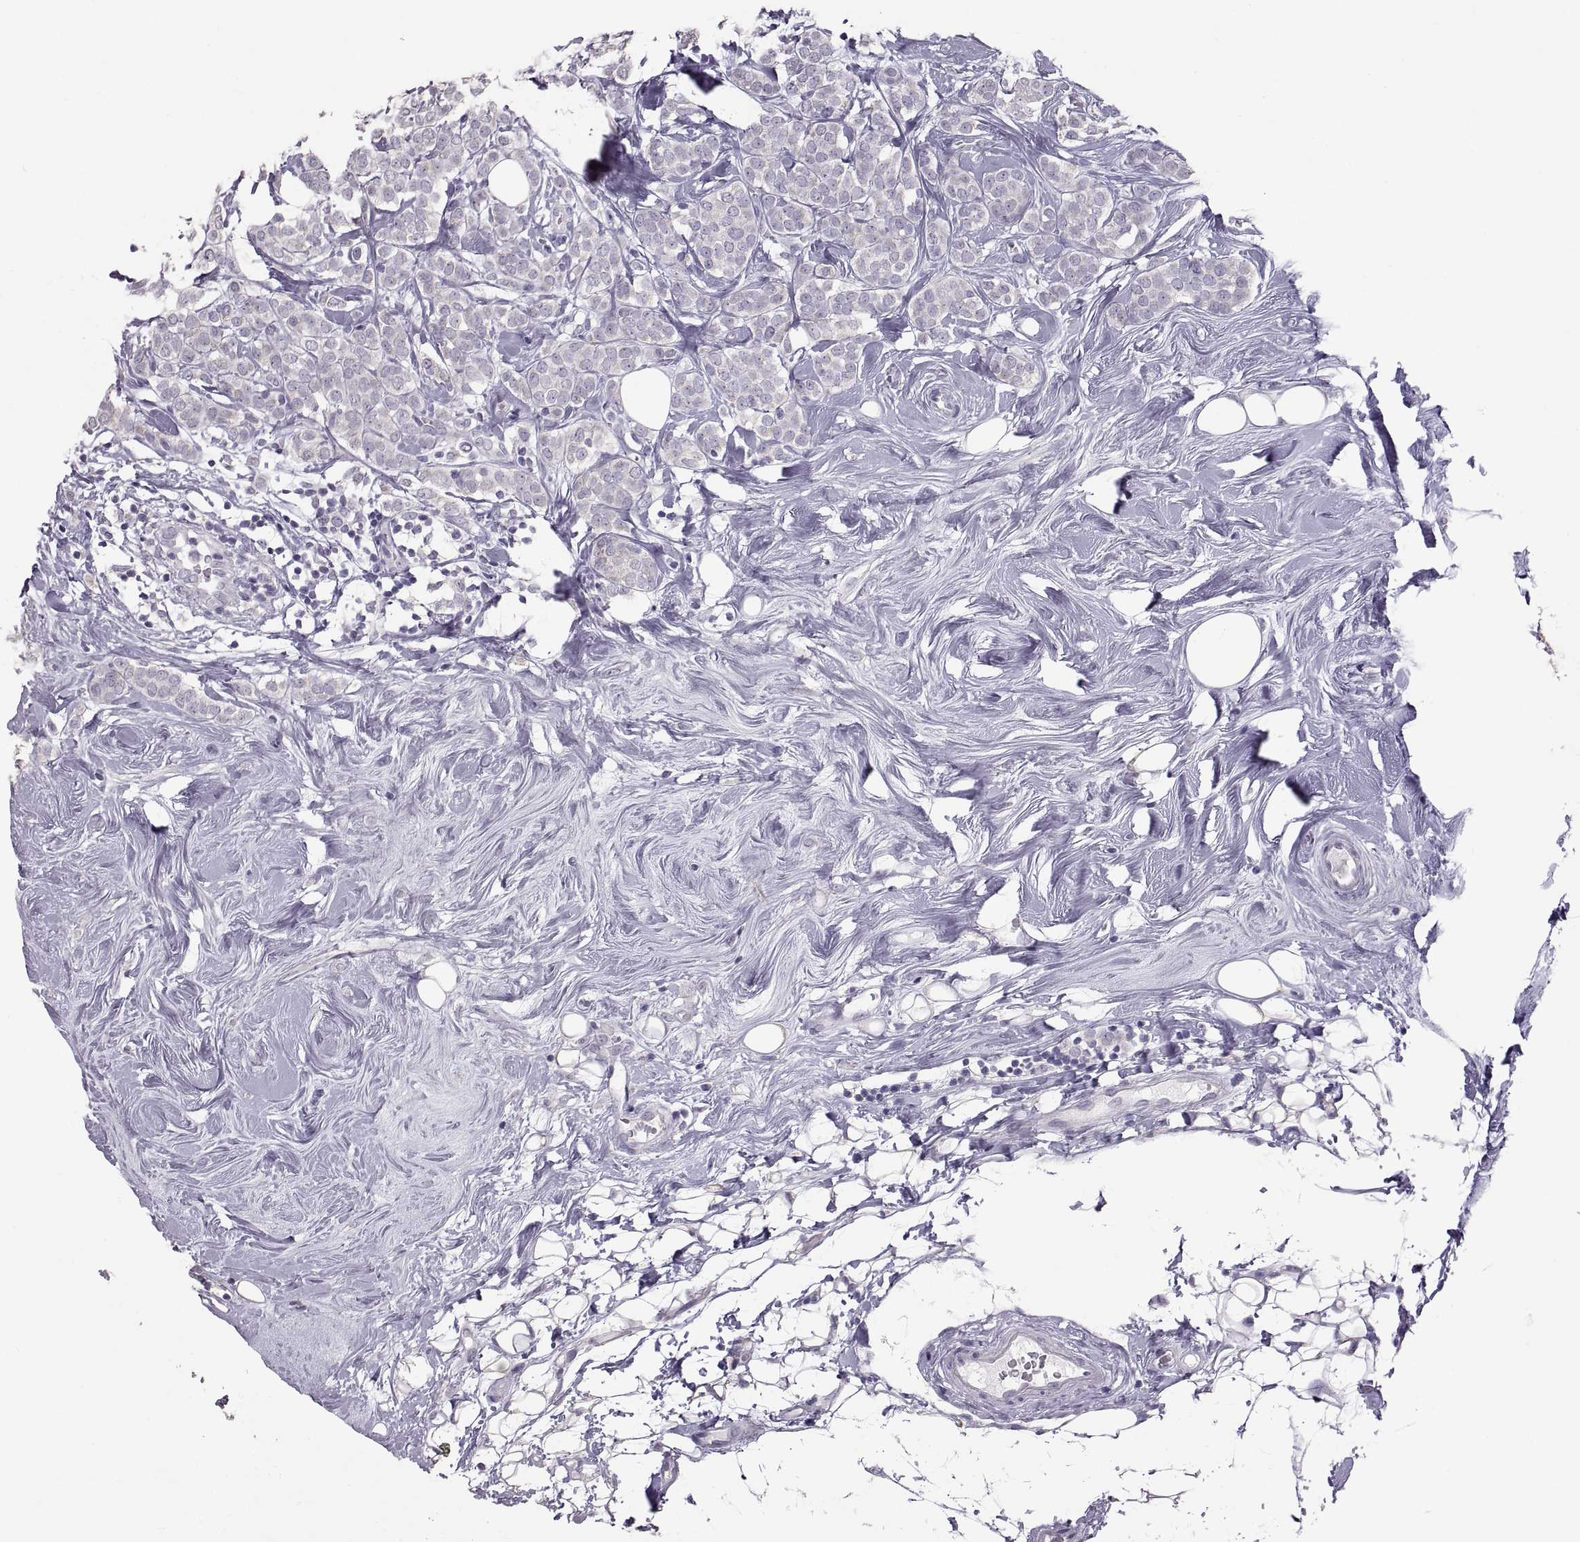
{"staining": {"intensity": "negative", "quantity": "none", "location": "none"}, "tissue": "breast cancer", "cell_type": "Tumor cells", "image_type": "cancer", "snomed": [{"axis": "morphology", "description": "Lobular carcinoma"}, {"axis": "topography", "description": "Breast"}], "caption": "Immunohistochemistry of human breast lobular carcinoma reveals no staining in tumor cells.", "gene": "WBP2NL", "patient": {"sex": "female", "age": 49}}